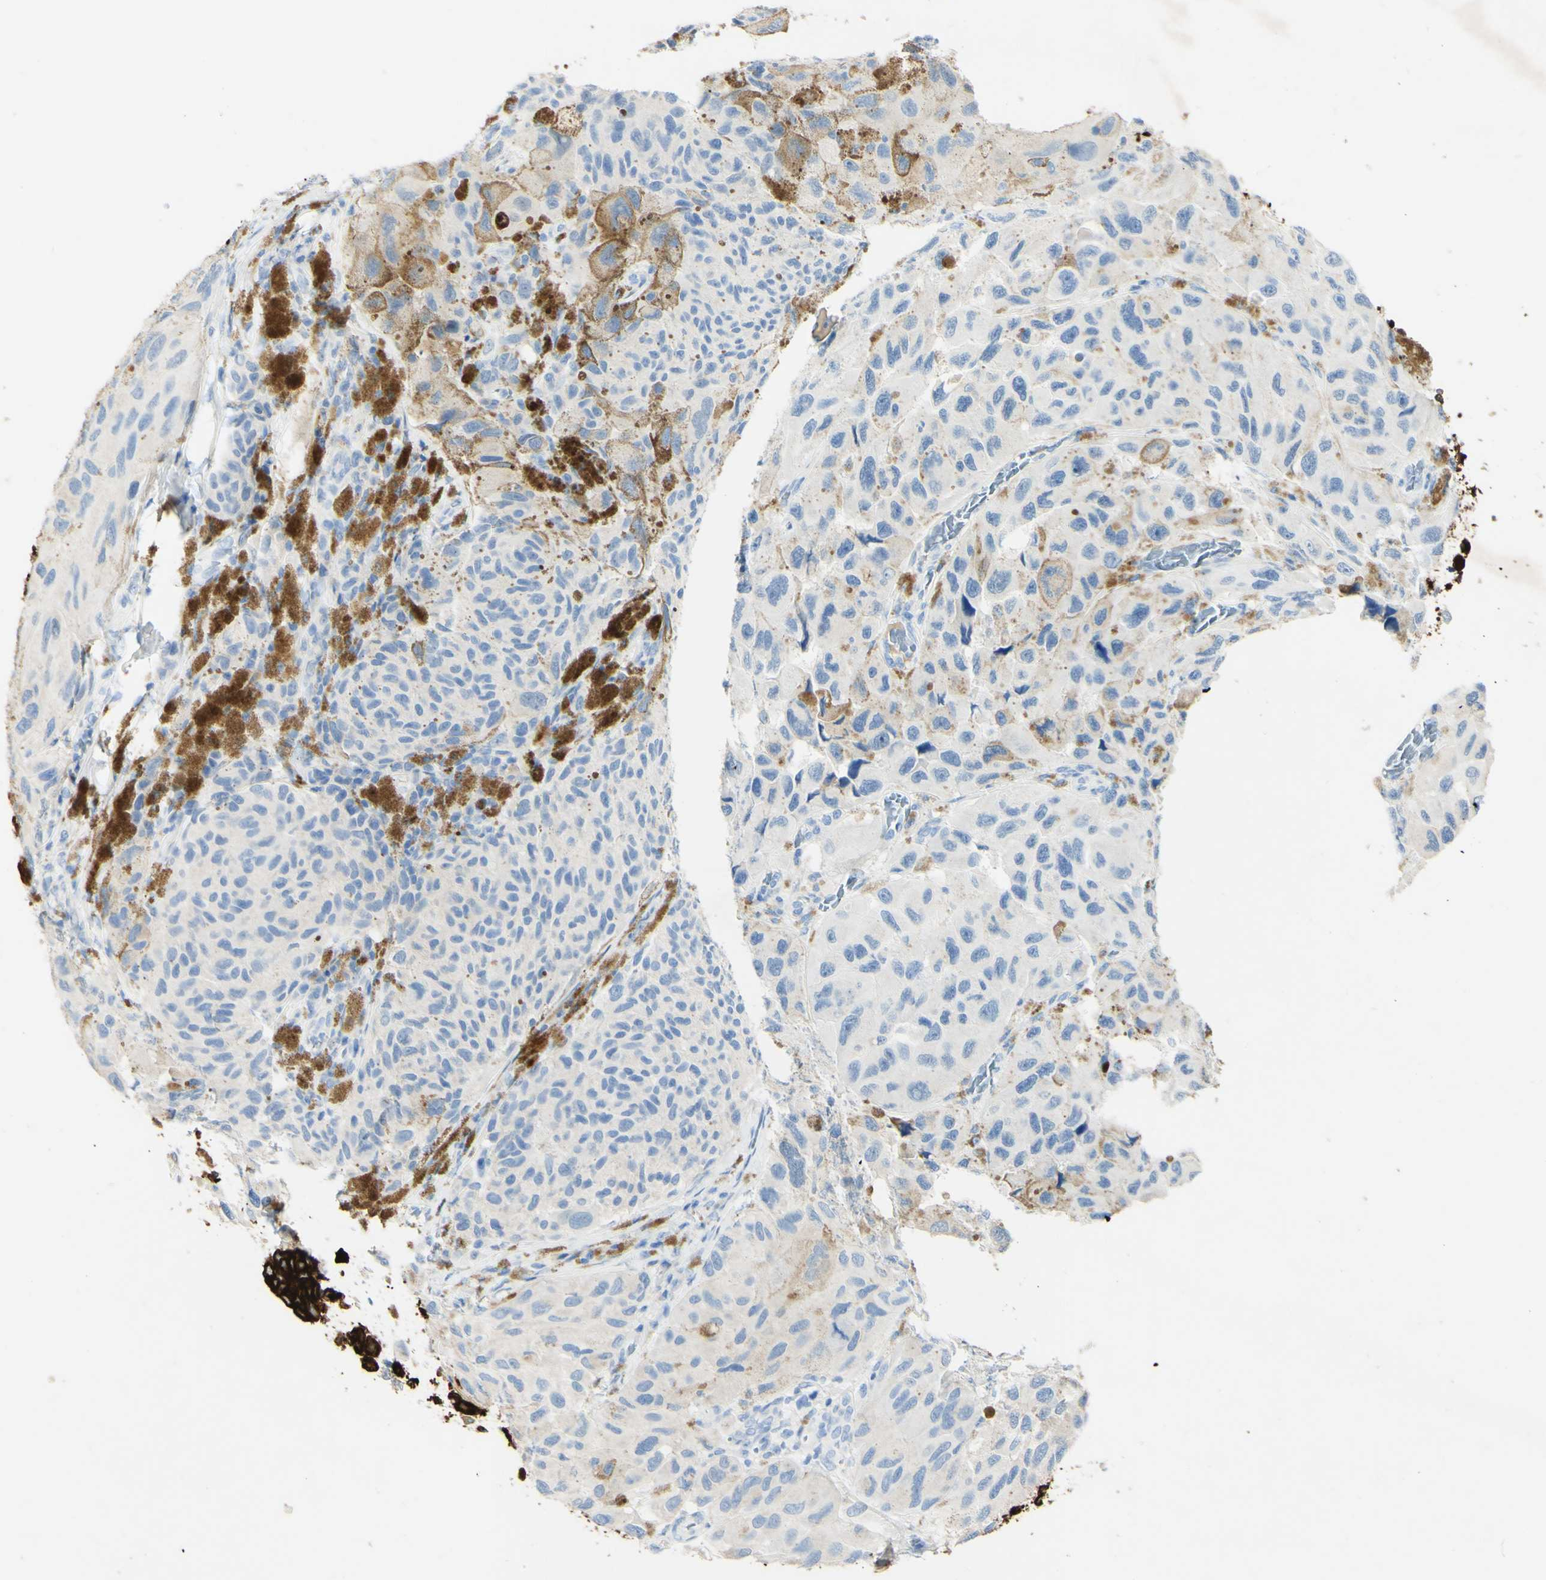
{"staining": {"intensity": "moderate", "quantity": "<25%", "location": "cytoplasmic/membranous"}, "tissue": "melanoma", "cell_type": "Tumor cells", "image_type": "cancer", "snomed": [{"axis": "morphology", "description": "Malignant melanoma, NOS"}, {"axis": "topography", "description": "Skin"}], "caption": "Immunohistochemistry histopathology image of human malignant melanoma stained for a protein (brown), which shows low levels of moderate cytoplasmic/membranous positivity in approximately <25% of tumor cells.", "gene": "PIGR", "patient": {"sex": "female", "age": 73}}